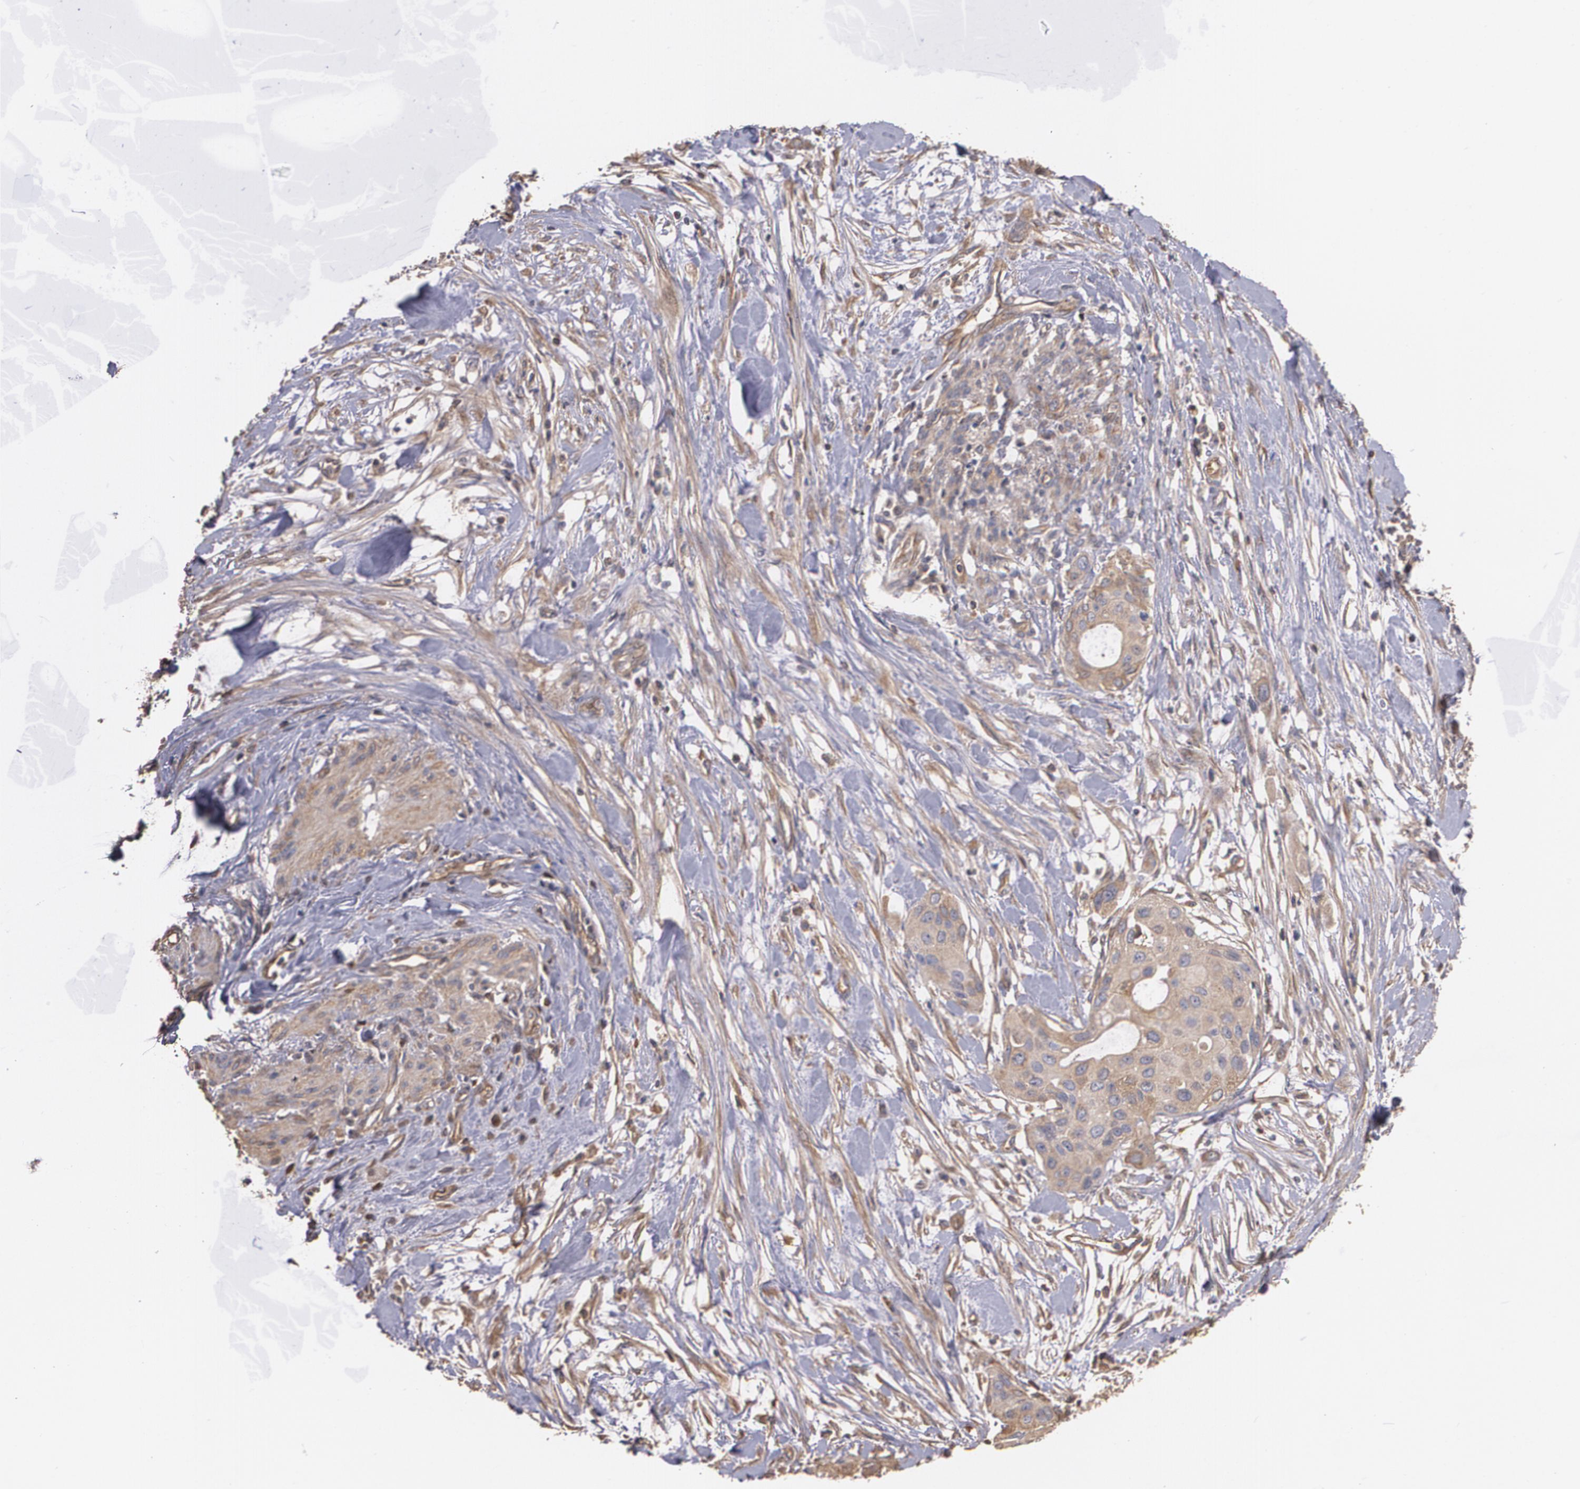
{"staining": {"intensity": "weak", "quantity": ">75%", "location": "cytoplasmic/membranous"}, "tissue": "pancreatic cancer", "cell_type": "Tumor cells", "image_type": "cancer", "snomed": [{"axis": "morphology", "description": "Adenocarcinoma, NOS"}, {"axis": "topography", "description": "Pancreas"}], "caption": "An image of human pancreatic cancer (adenocarcinoma) stained for a protein exhibits weak cytoplasmic/membranous brown staining in tumor cells.", "gene": "PON1", "patient": {"sex": "female", "age": 60}}